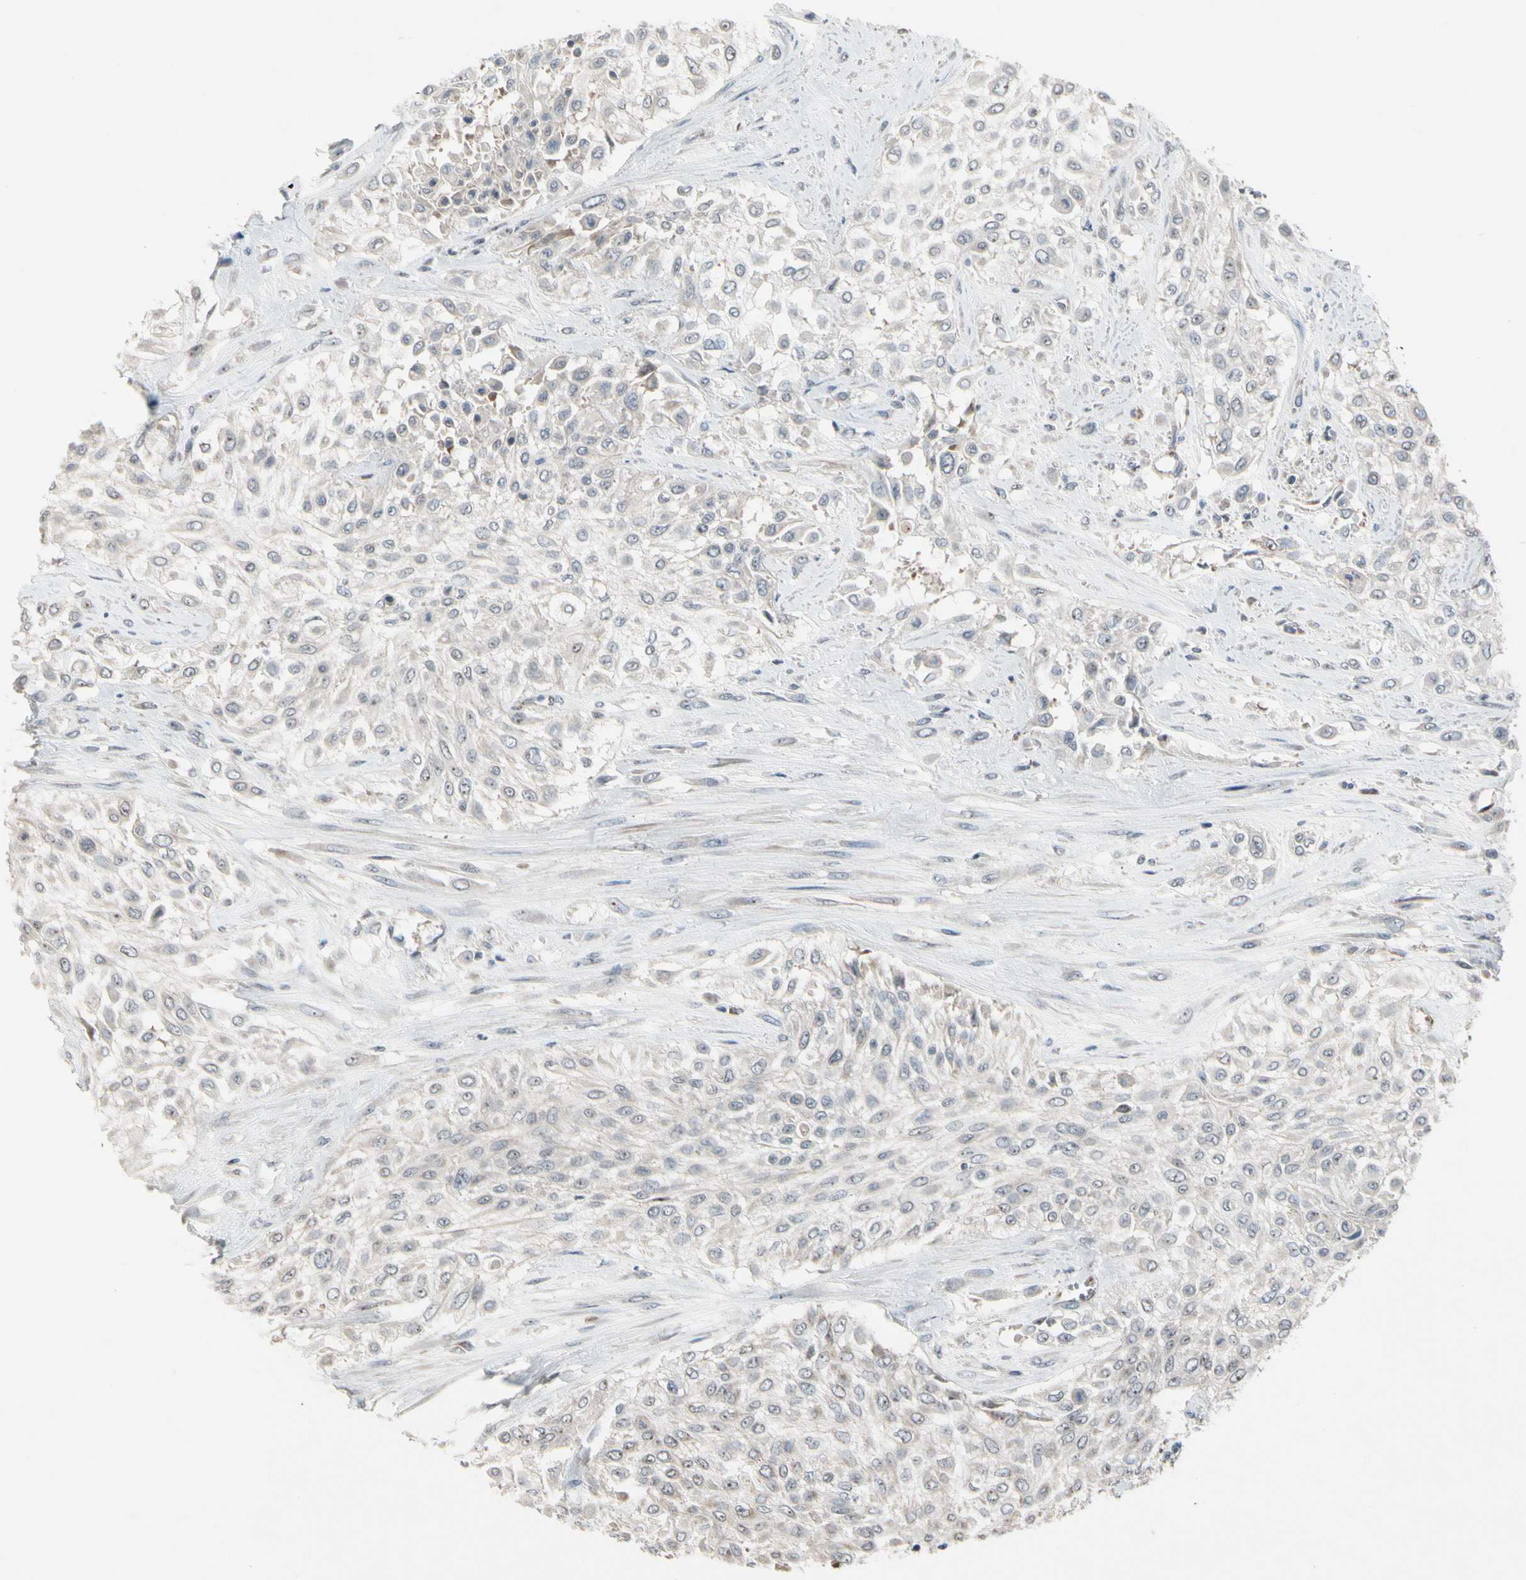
{"staining": {"intensity": "weak", "quantity": "25%-75%", "location": "cytoplasmic/membranous"}, "tissue": "urothelial cancer", "cell_type": "Tumor cells", "image_type": "cancer", "snomed": [{"axis": "morphology", "description": "Urothelial carcinoma, High grade"}, {"axis": "topography", "description": "Urinary bladder"}], "caption": "A brown stain shows weak cytoplasmic/membranous expression of a protein in human urothelial carcinoma (high-grade) tumor cells.", "gene": "CPT1A", "patient": {"sex": "male", "age": 57}}